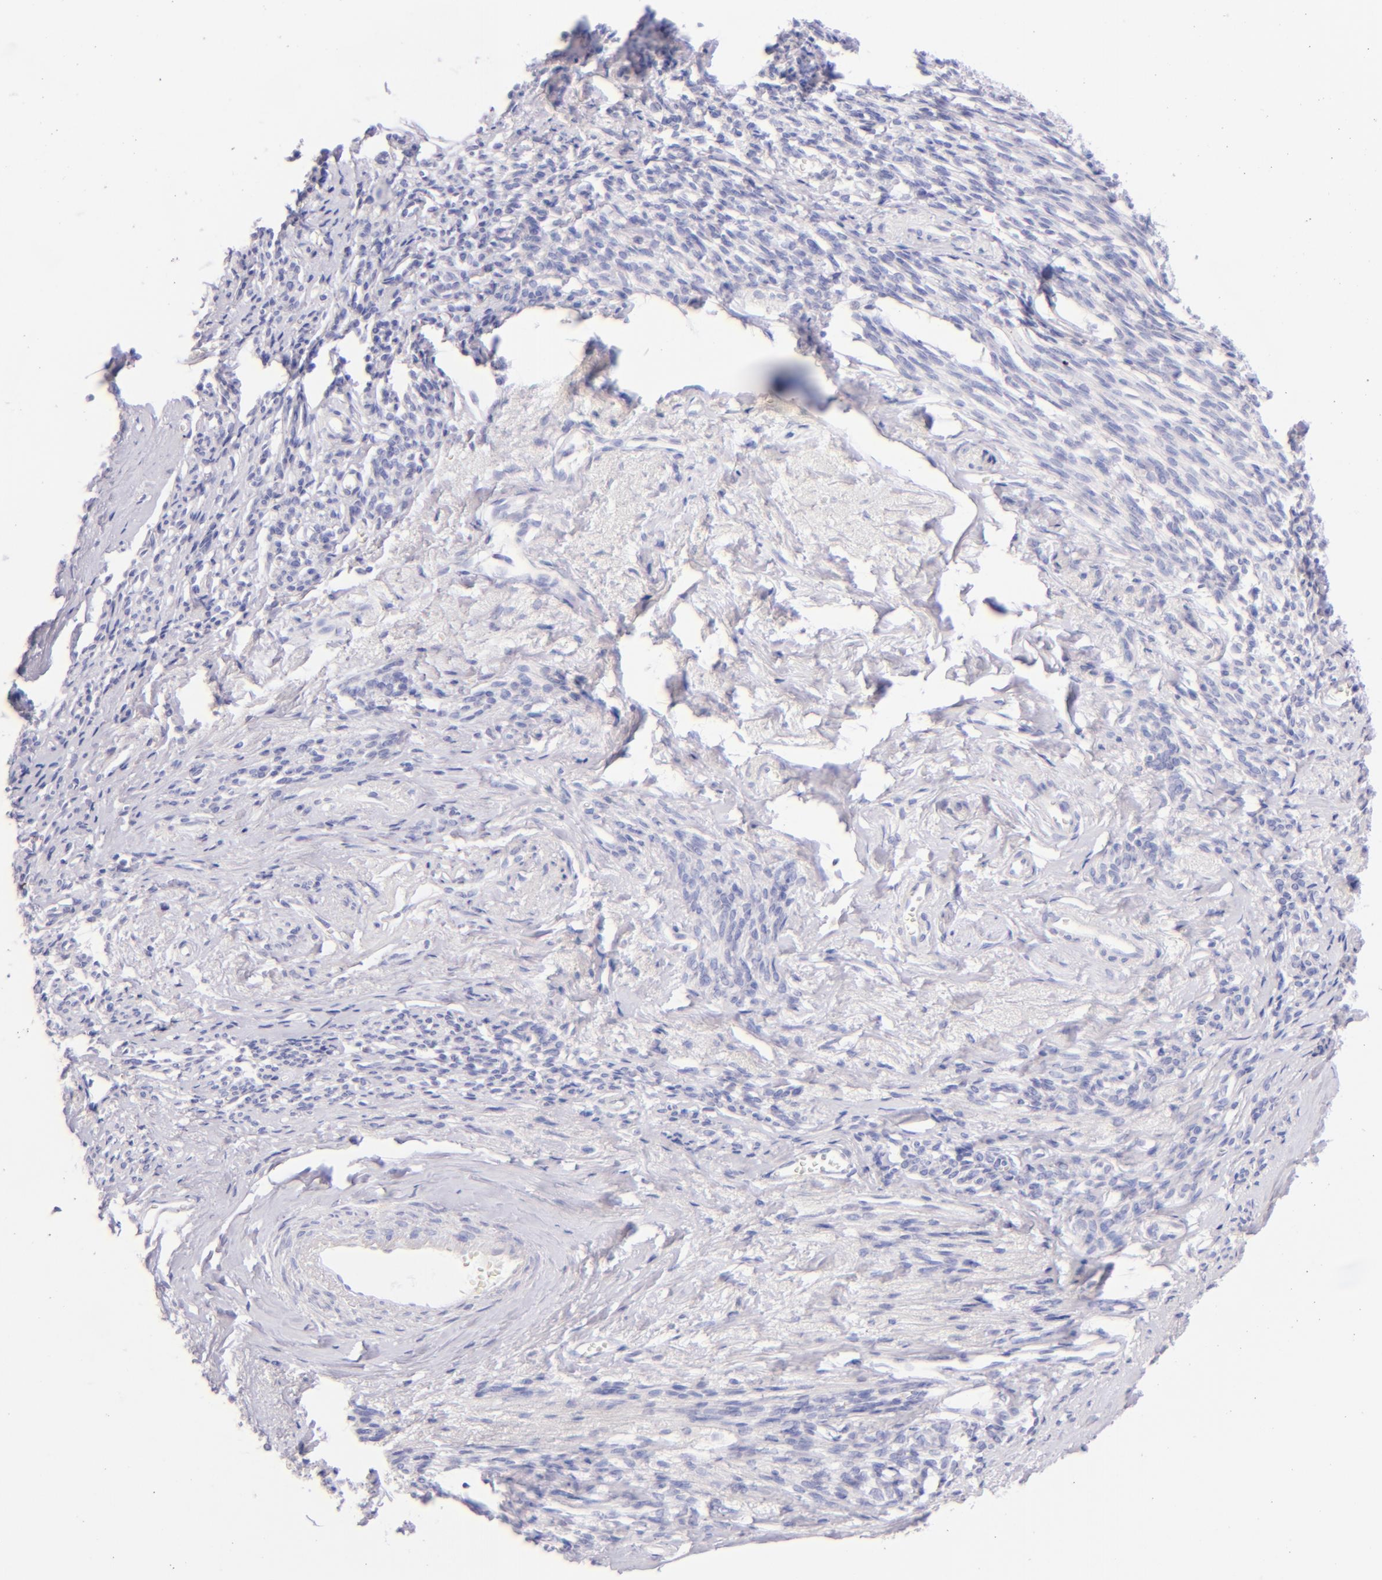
{"staining": {"intensity": "negative", "quantity": "none", "location": "none"}, "tissue": "endometrial cancer", "cell_type": "Tumor cells", "image_type": "cancer", "snomed": [{"axis": "morphology", "description": "Adenocarcinoma, NOS"}, {"axis": "topography", "description": "Endometrium"}], "caption": "An immunohistochemistry (IHC) photomicrograph of endometrial cancer (adenocarcinoma) is shown. There is no staining in tumor cells of endometrial cancer (adenocarcinoma). (Stains: DAB immunohistochemistry (IHC) with hematoxylin counter stain, Microscopy: brightfield microscopy at high magnification).", "gene": "SDC1", "patient": {"sex": "female", "age": 75}}